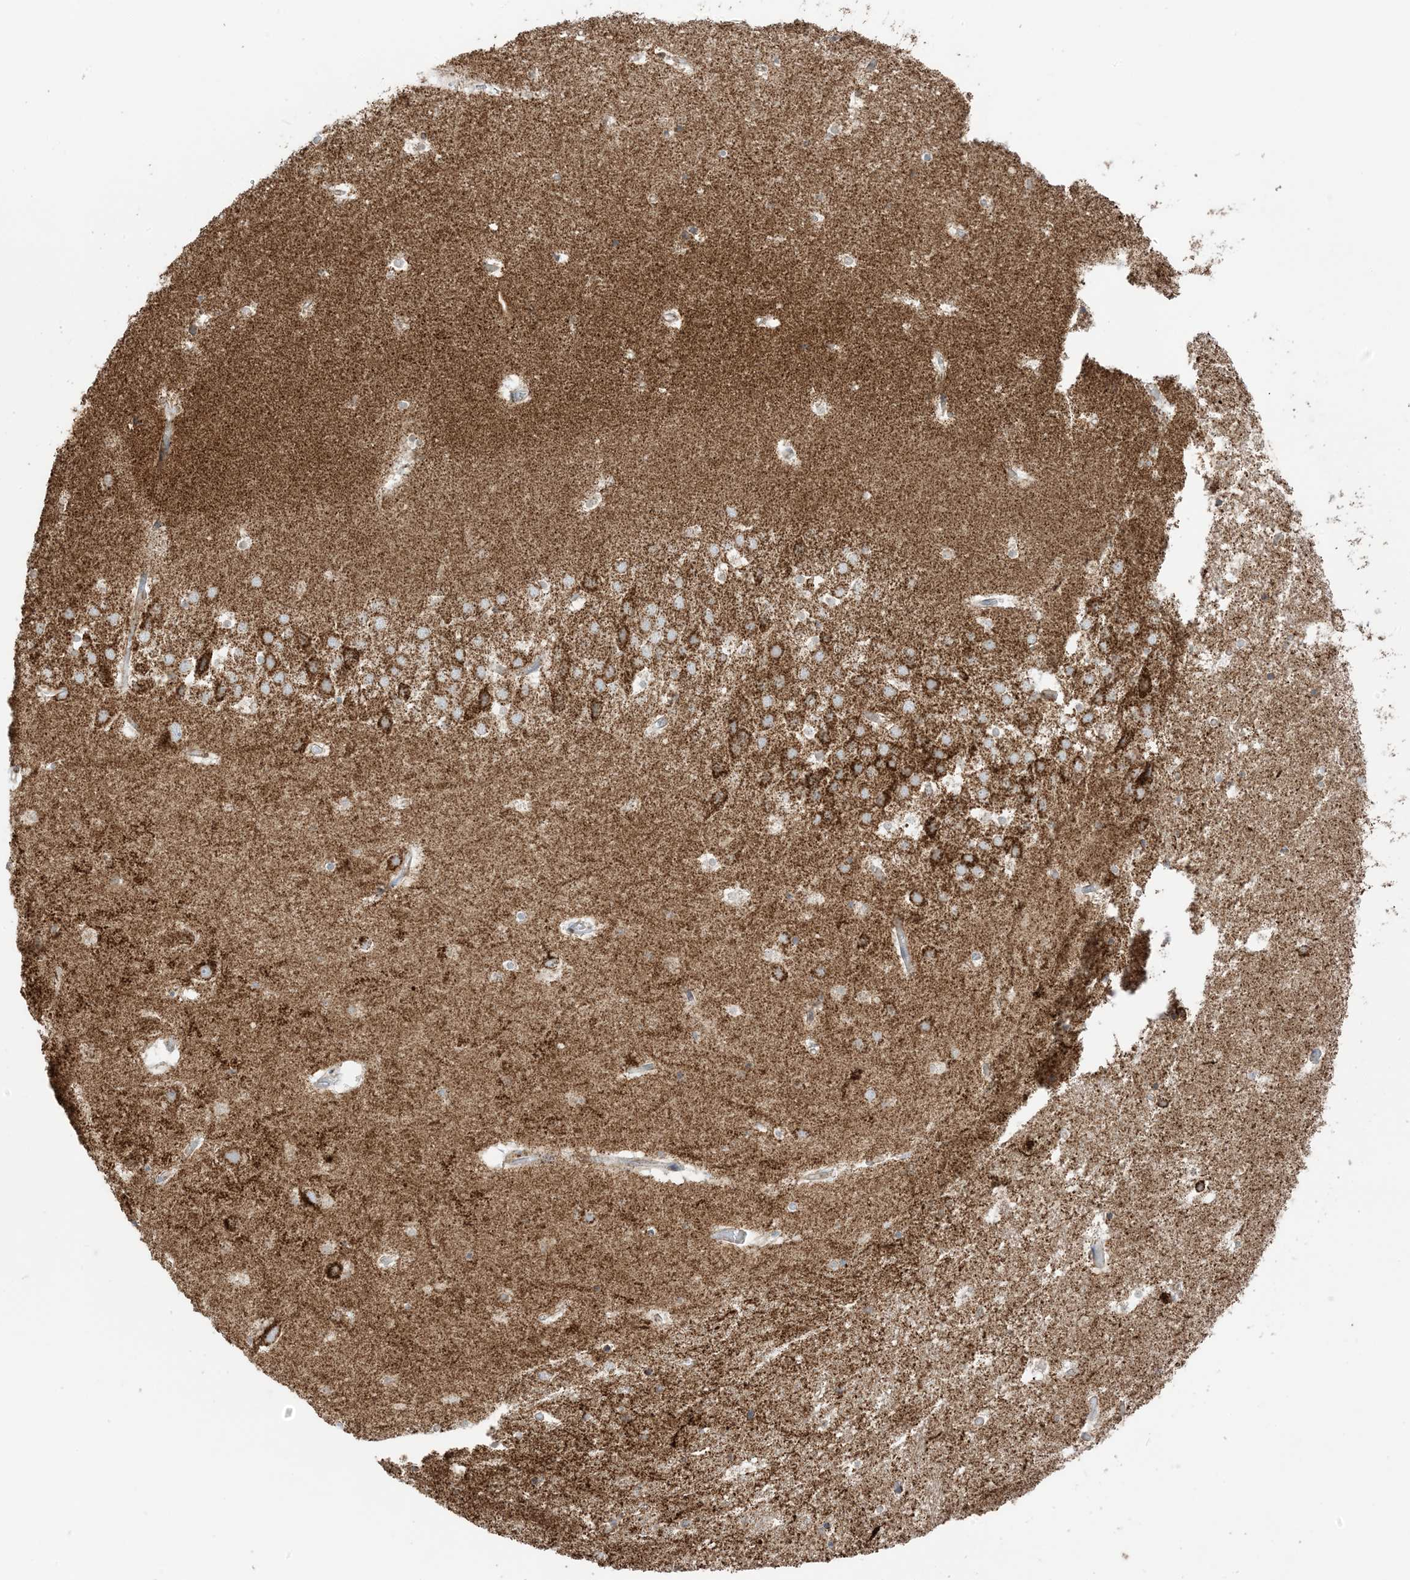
{"staining": {"intensity": "moderate", "quantity": "<25%", "location": "cytoplasmic/membranous"}, "tissue": "hippocampus", "cell_type": "Glial cells", "image_type": "normal", "snomed": [{"axis": "morphology", "description": "Normal tissue, NOS"}, {"axis": "topography", "description": "Hippocampus"}], "caption": "The photomicrograph exhibits staining of normal hippocampus, revealing moderate cytoplasmic/membranous protein expression (brown color) within glial cells.", "gene": "SLC25A12", "patient": {"sex": "female", "age": 52}}